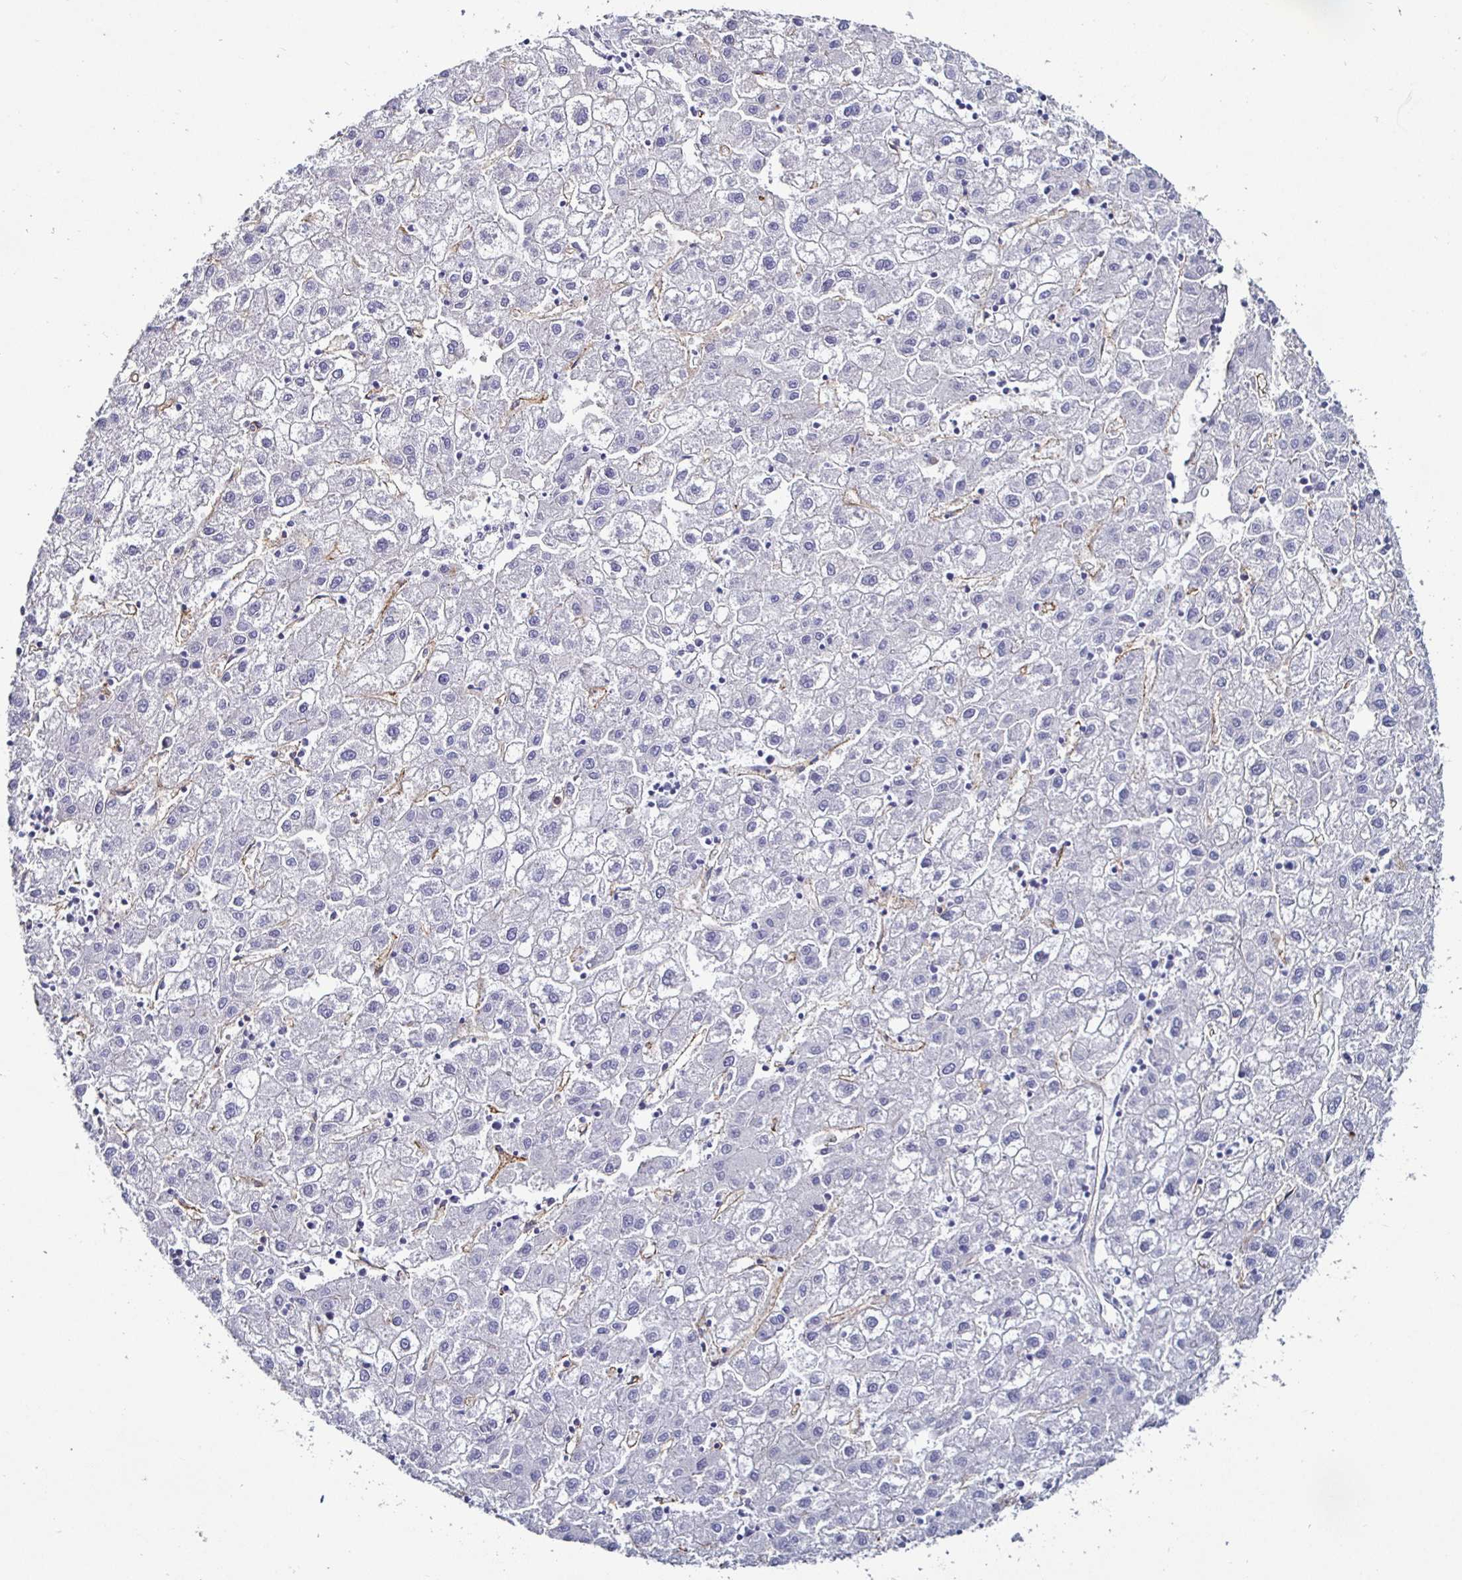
{"staining": {"intensity": "negative", "quantity": "none", "location": "none"}, "tissue": "liver cancer", "cell_type": "Tumor cells", "image_type": "cancer", "snomed": [{"axis": "morphology", "description": "Carcinoma, Hepatocellular, NOS"}, {"axis": "topography", "description": "Liver"}], "caption": "High power microscopy image of an immunohistochemistry micrograph of liver hepatocellular carcinoma, revealing no significant staining in tumor cells.", "gene": "ACSBG2", "patient": {"sex": "male", "age": 72}}